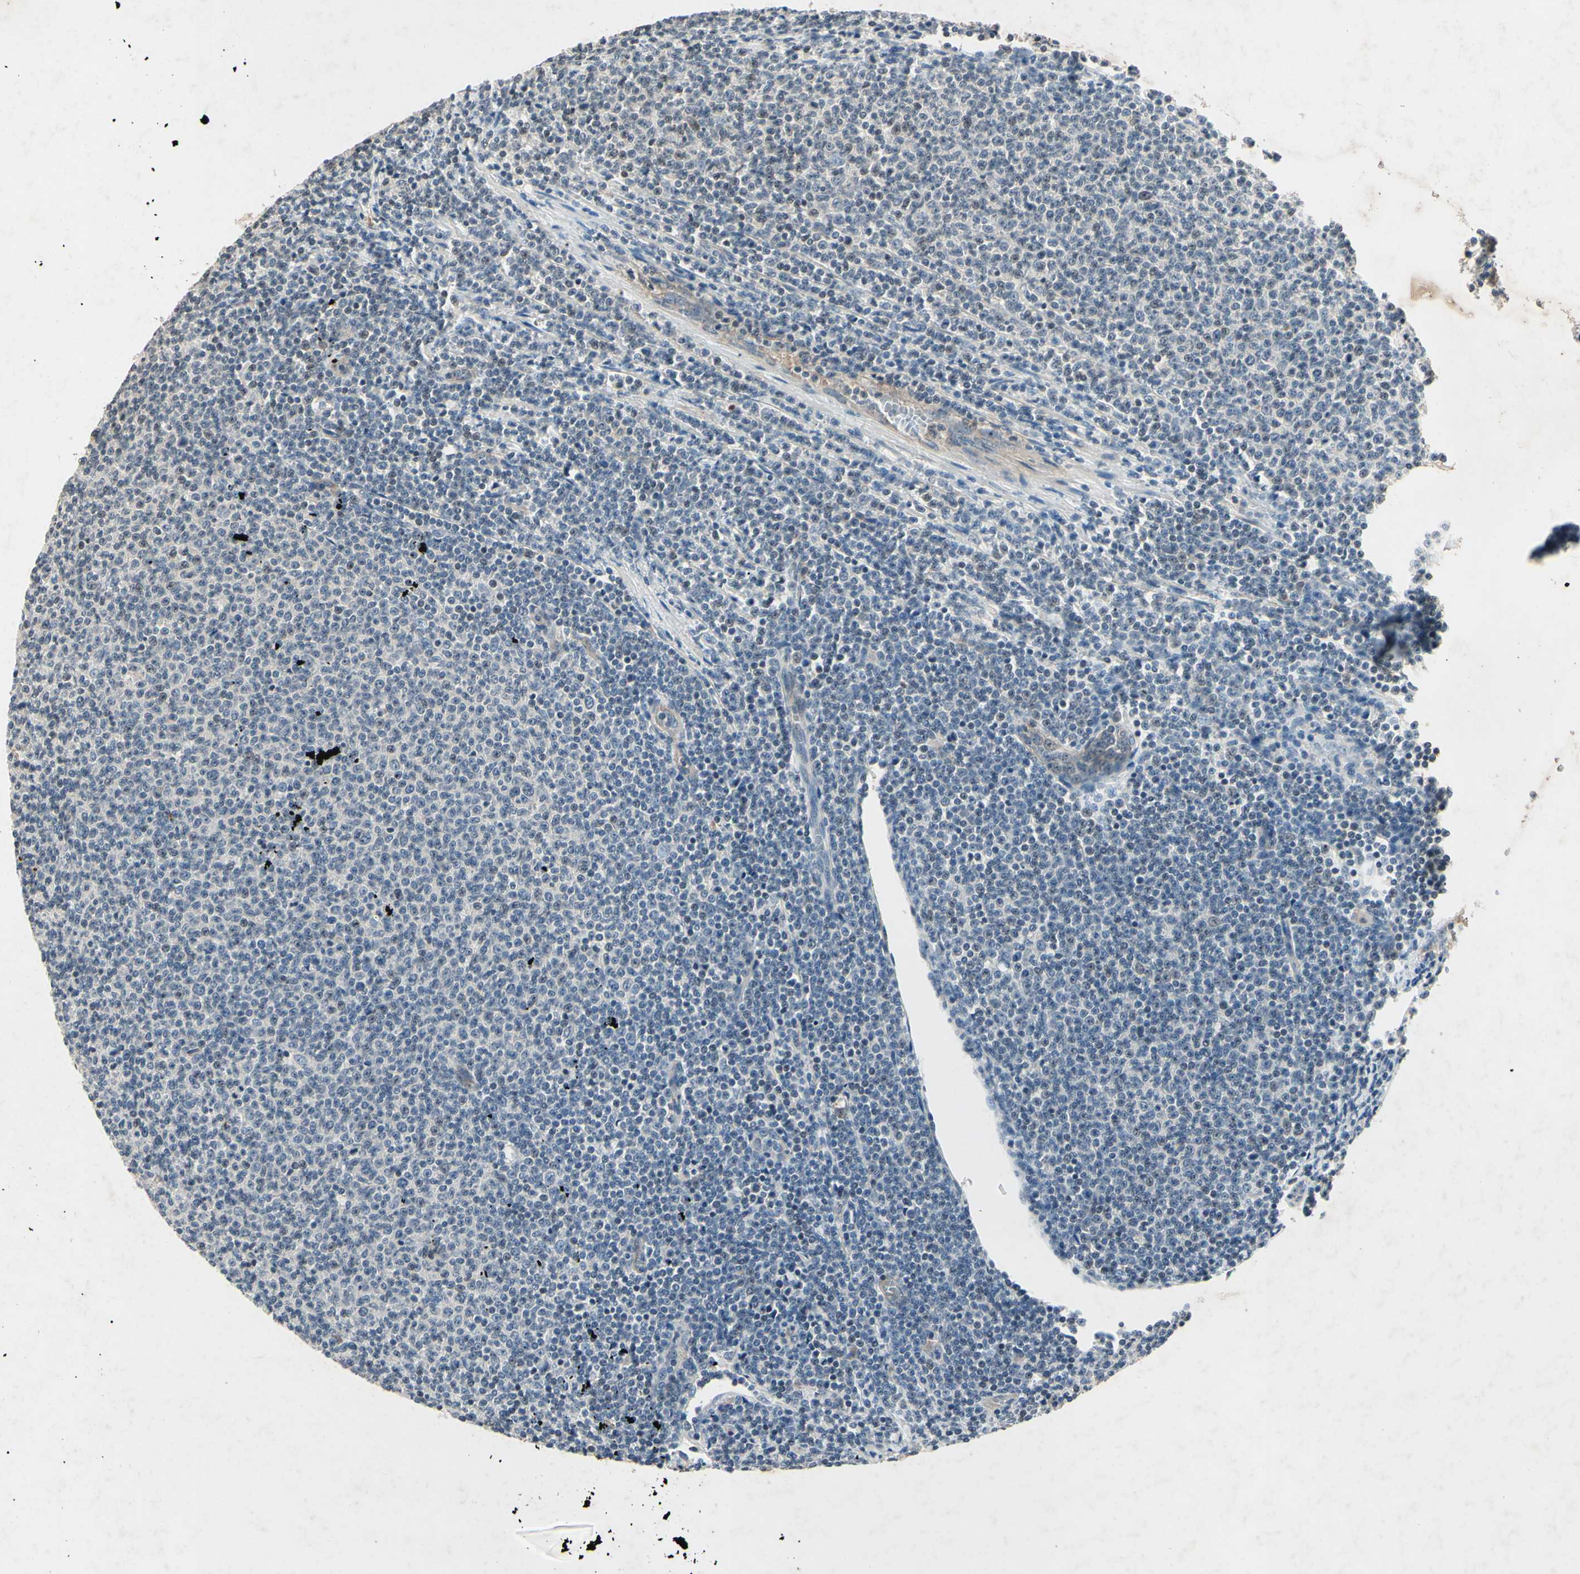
{"staining": {"intensity": "negative", "quantity": "none", "location": "none"}, "tissue": "lymphoma", "cell_type": "Tumor cells", "image_type": "cancer", "snomed": [{"axis": "morphology", "description": "Malignant lymphoma, non-Hodgkin's type, Low grade"}, {"axis": "topography", "description": "Lymph node"}], "caption": "The micrograph demonstrates no staining of tumor cells in malignant lymphoma, non-Hodgkin's type (low-grade).", "gene": "AEBP1", "patient": {"sex": "male", "age": 66}}